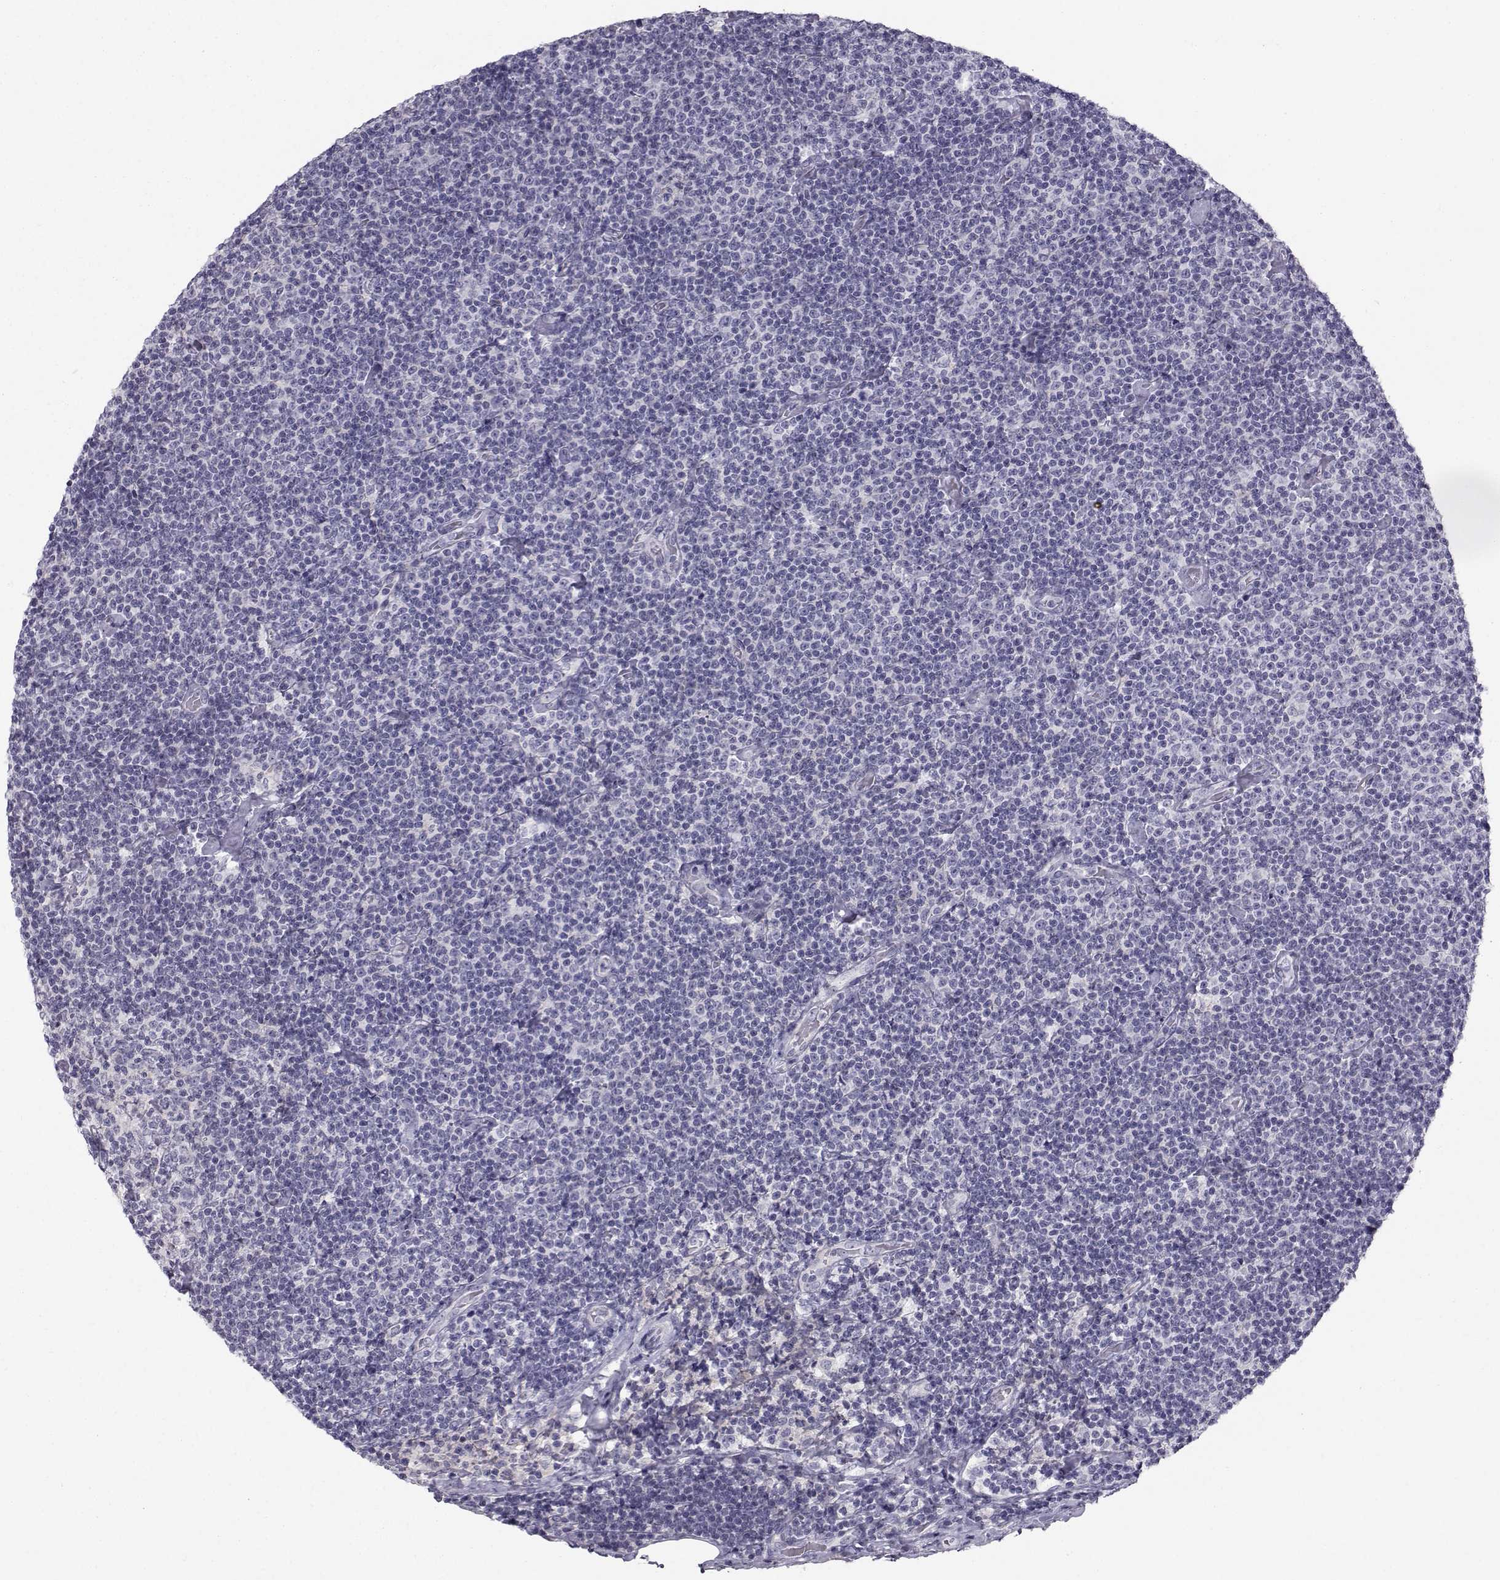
{"staining": {"intensity": "negative", "quantity": "none", "location": "none"}, "tissue": "lymphoma", "cell_type": "Tumor cells", "image_type": "cancer", "snomed": [{"axis": "morphology", "description": "Malignant lymphoma, non-Hodgkin's type, Low grade"}, {"axis": "topography", "description": "Lymph node"}], "caption": "There is no significant staining in tumor cells of malignant lymphoma, non-Hodgkin's type (low-grade). (Brightfield microscopy of DAB immunohistochemistry at high magnification).", "gene": "SPDYE4", "patient": {"sex": "male", "age": 81}}